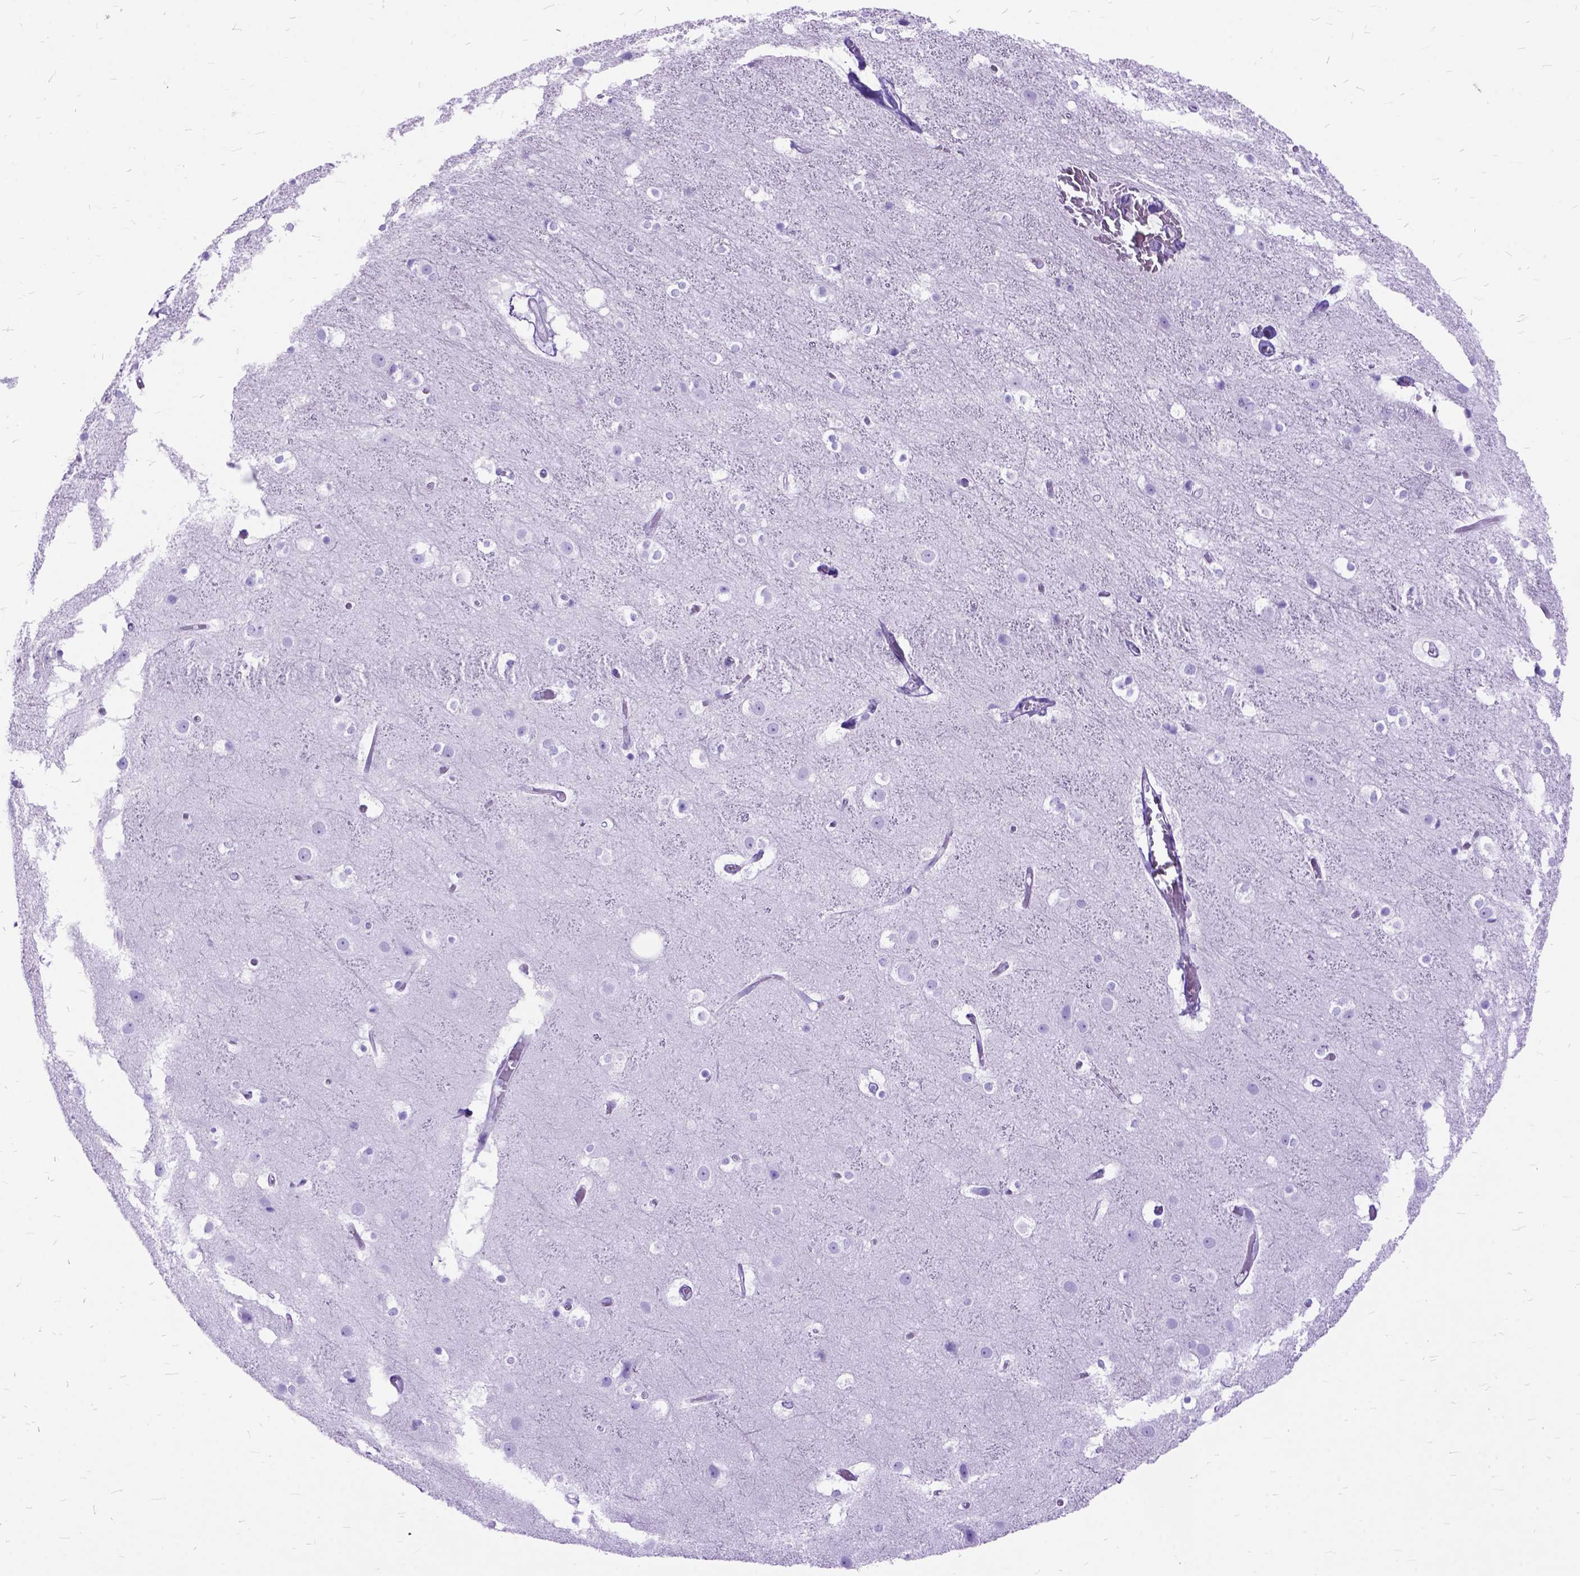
{"staining": {"intensity": "negative", "quantity": "none", "location": "none"}, "tissue": "cerebral cortex", "cell_type": "Endothelial cells", "image_type": "normal", "snomed": [{"axis": "morphology", "description": "Normal tissue, NOS"}, {"axis": "topography", "description": "Cerebral cortex"}], "caption": "The micrograph reveals no staining of endothelial cells in benign cerebral cortex.", "gene": "ARL9", "patient": {"sex": "female", "age": 52}}